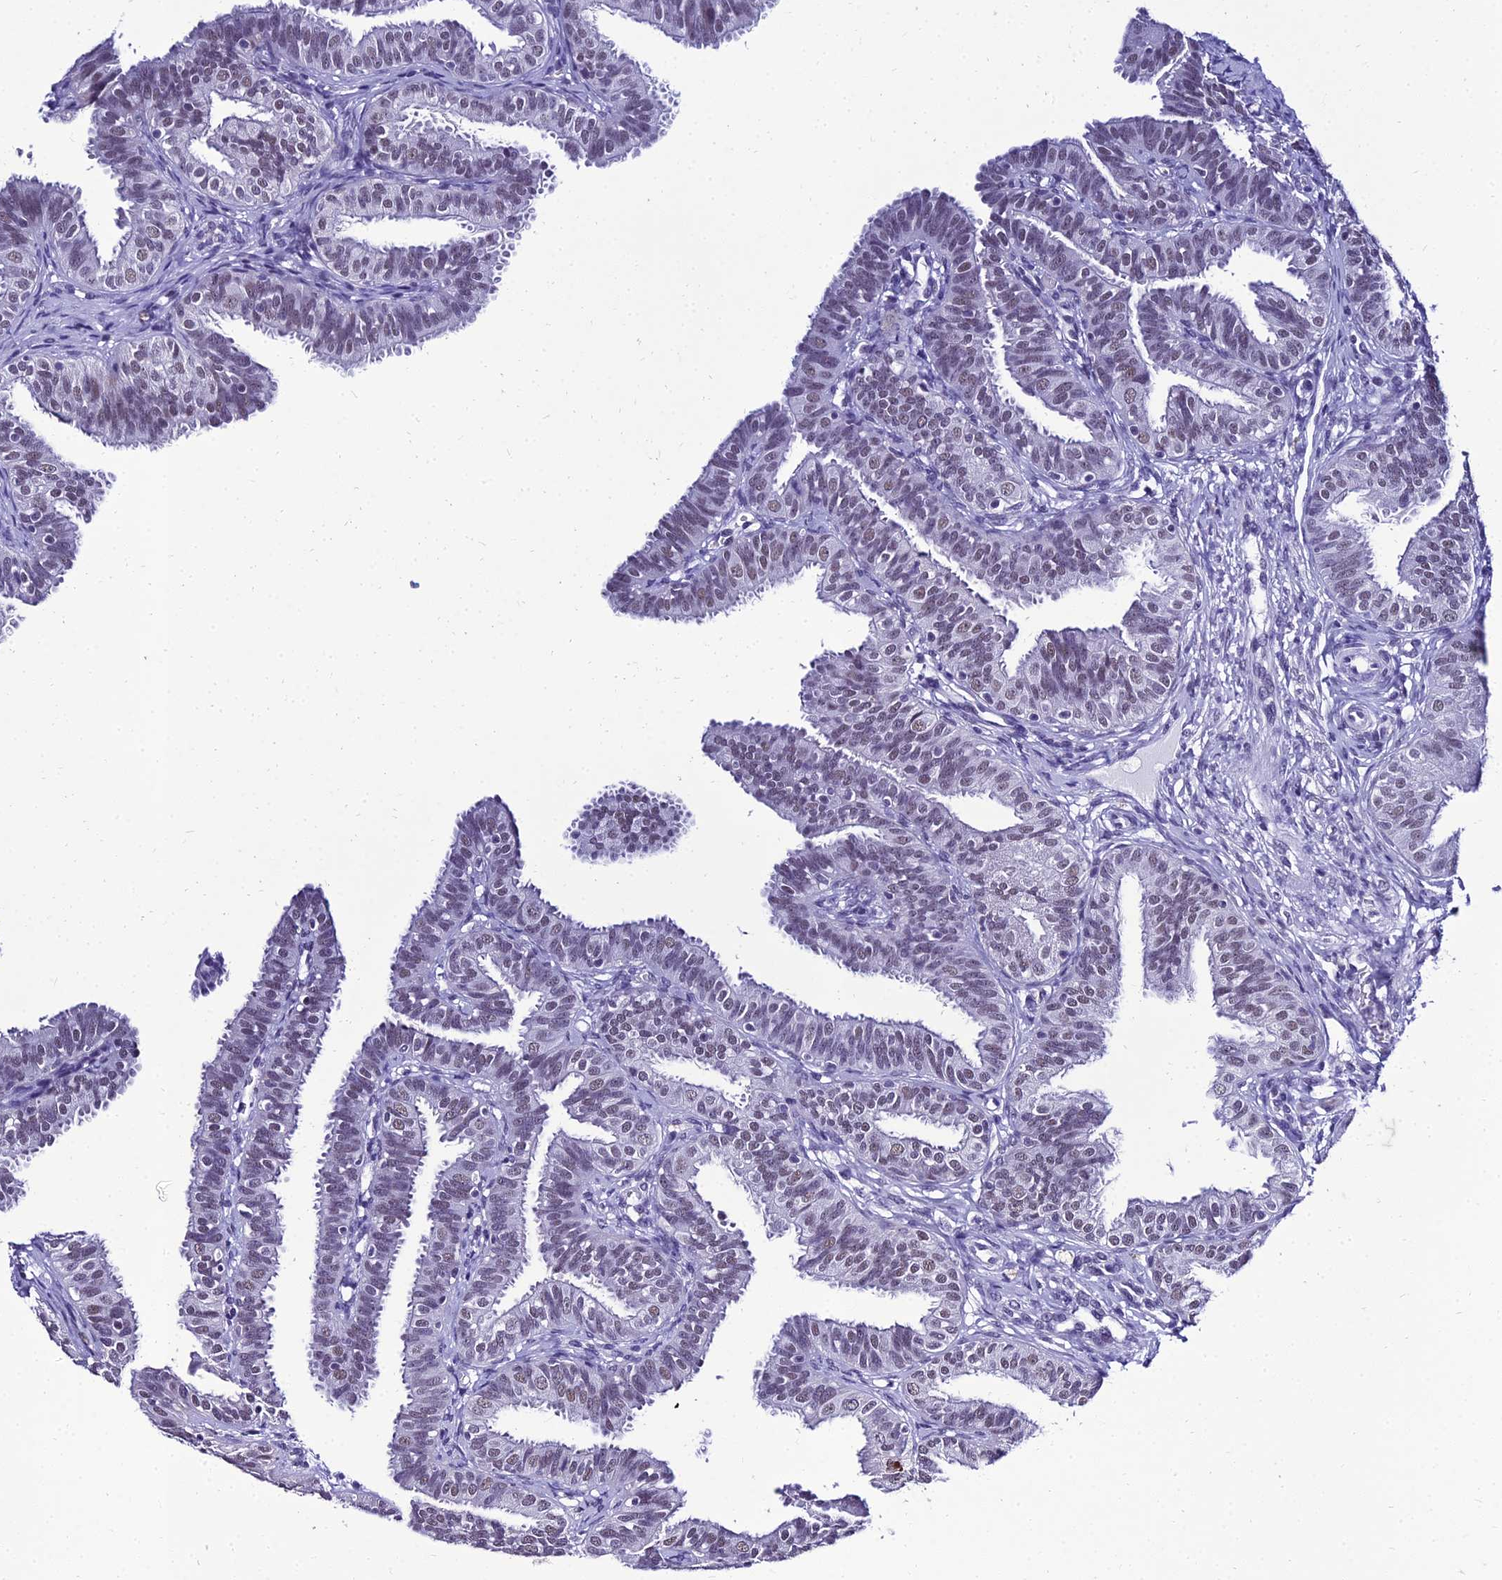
{"staining": {"intensity": "weak", "quantity": "25%-75%", "location": "nuclear"}, "tissue": "fallopian tube", "cell_type": "Glandular cells", "image_type": "normal", "snomed": [{"axis": "morphology", "description": "Normal tissue, NOS"}, {"axis": "topography", "description": "Fallopian tube"}], "caption": "High-magnification brightfield microscopy of unremarkable fallopian tube stained with DAB (brown) and counterstained with hematoxylin (blue). glandular cells exhibit weak nuclear expression is present in about25%-75% of cells.", "gene": "PPP4R2", "patient": {"sex": "female", "age": 35}}